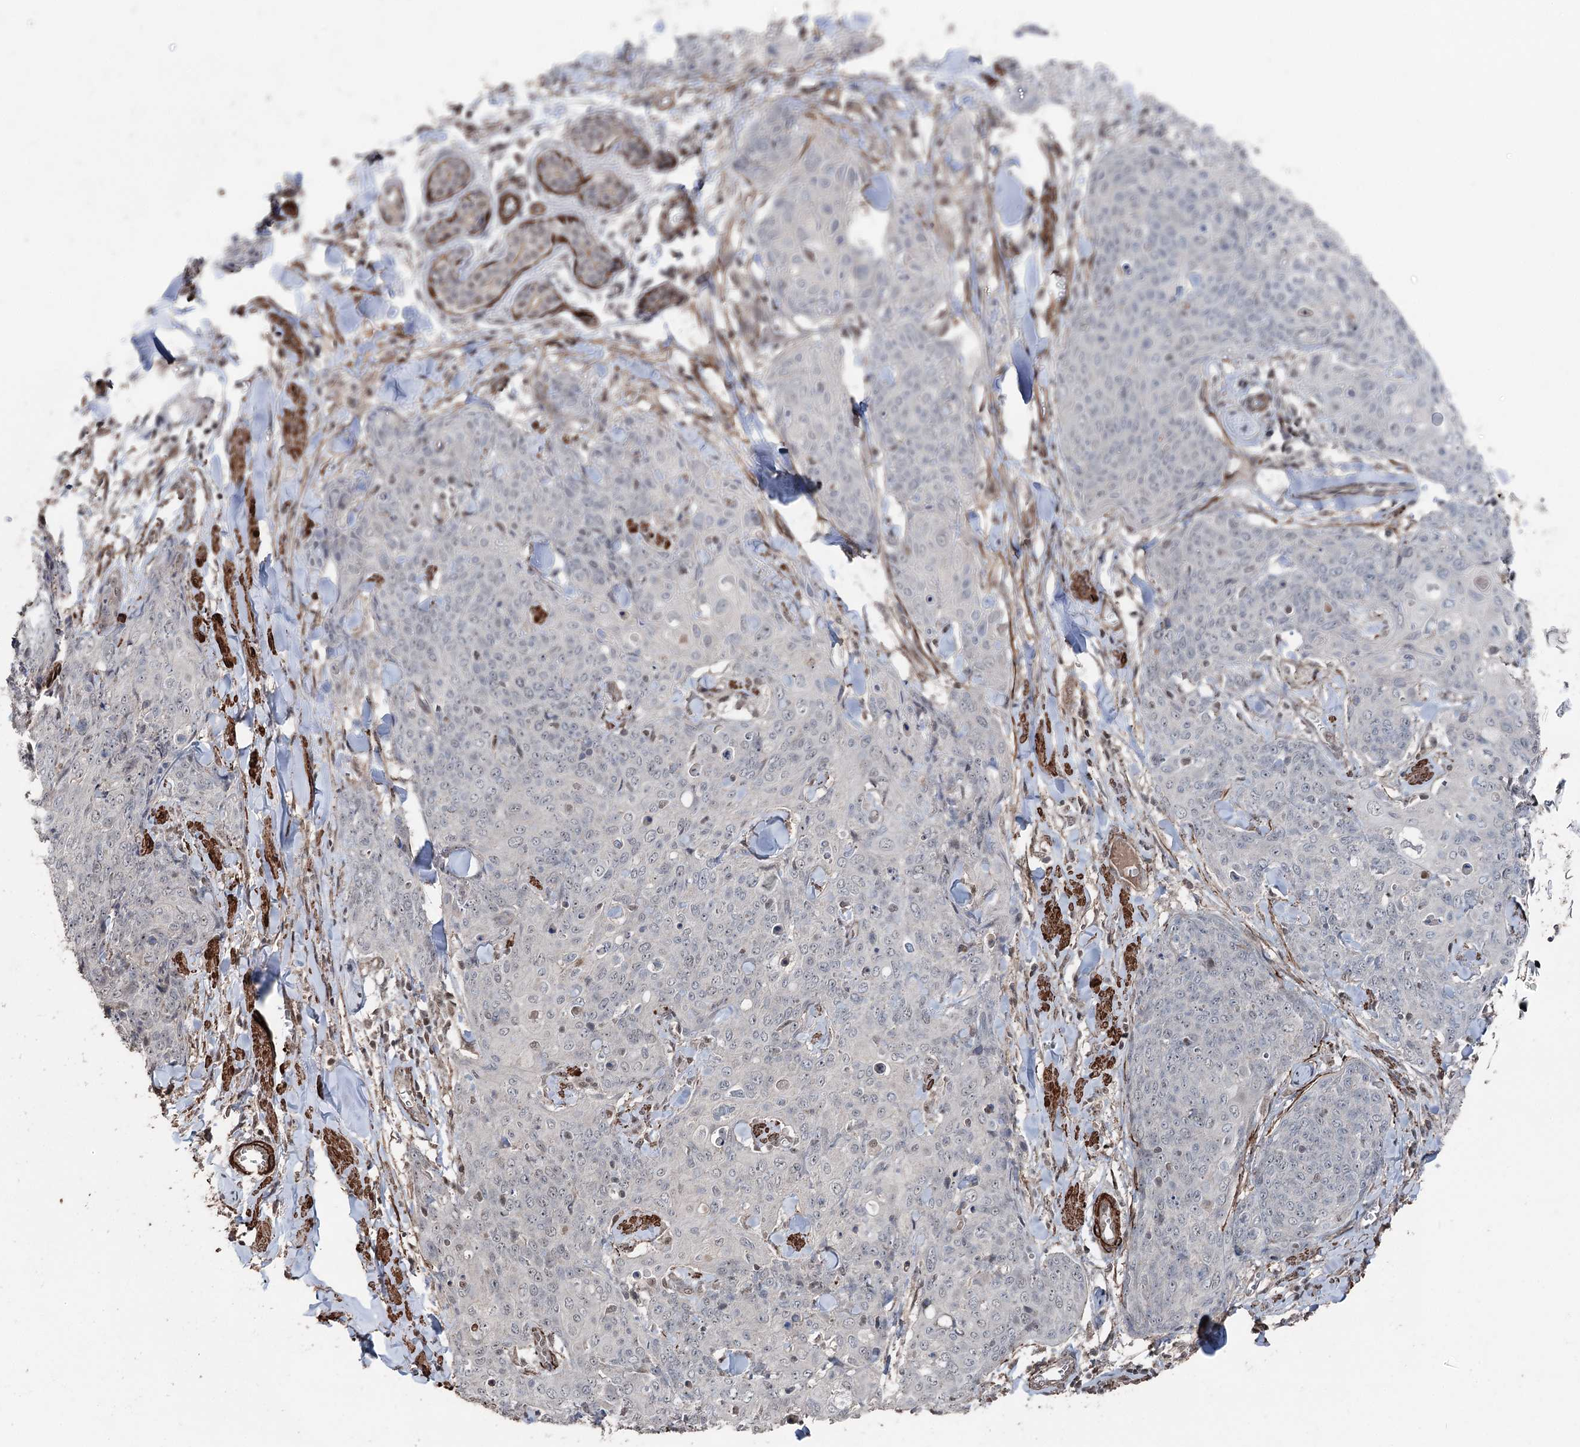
{"staining": {"intensity": "negative", "quantity": "none", "location": "none"}, "tissue": "skin cancer", "cell_type": "Tumor cells", "image_type": "cancer", "snomed": [{"axis": "morphology", "description": "Squamous cell carcinoma, NOS"}, {"axis": "topography", "description": "Skin"}, {"axis": "topography", "description": "Vulva"}], "caption": "Immunohistochemistry (IHC) image of neoplastic tissue: human squamous cell carcinoma (skin) stained with DAB exhibits no significant protein staining in tumor cells.", "gene": "CCDC82", "patient": {"sex": "female", "age": 85}}